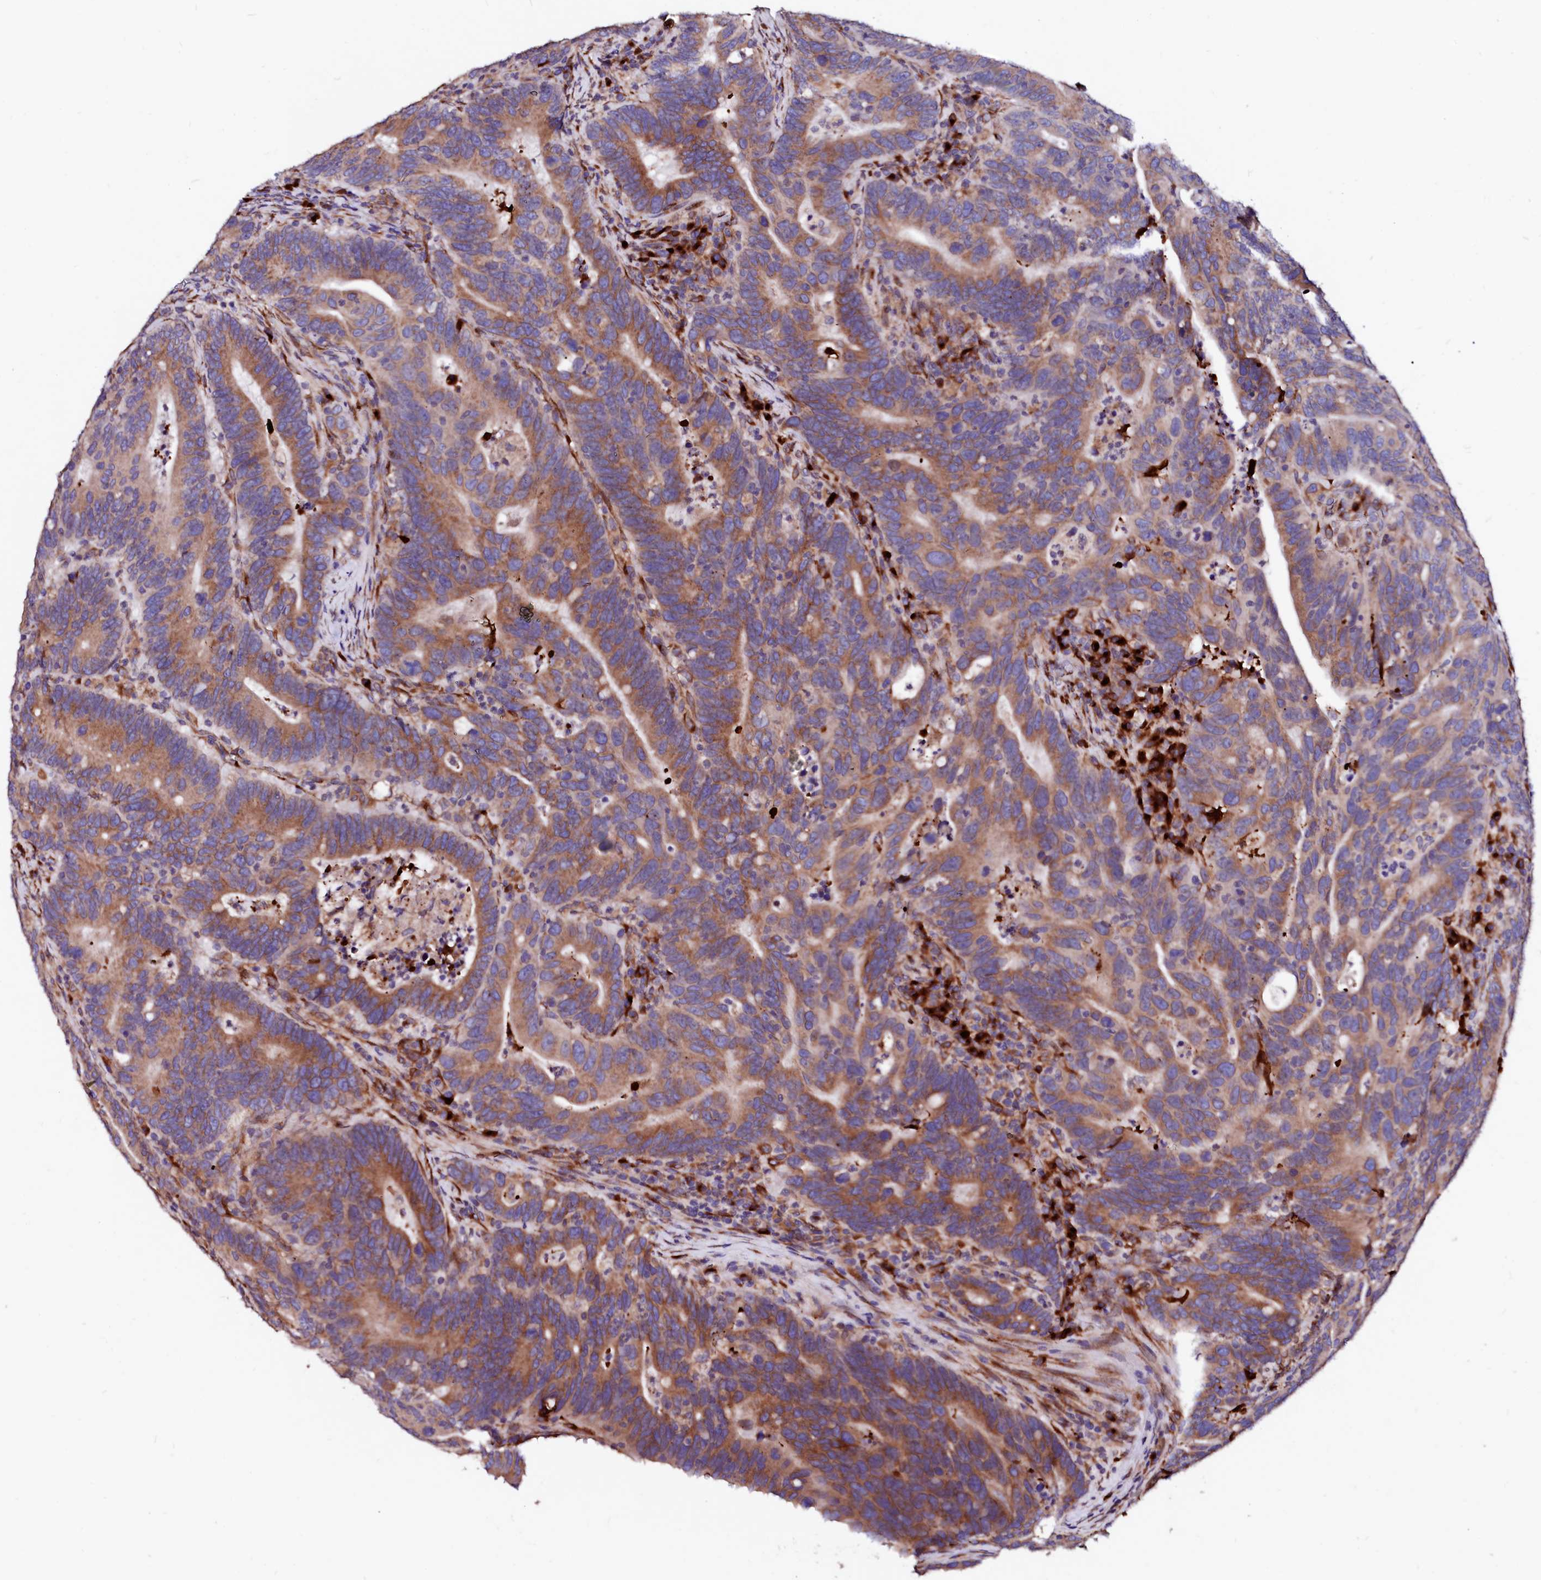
{"staining": {"intensity": "strong", "quantity": ">75%", "location": "cytoplasmic/membranous"}, "tissue": "colorectal cancer", "cell_type": "Tumor cells", "image_type": "cancer", "snomed": [{"axis": "morphology", "description": "Adenocarcinoma, NOS"}, {"axis": "topography", "description": "Colon"}], "caption": "IHC photomicrograph of neoplastic tissue: adenocarcinoma (colorectal) stained using immunohistochemistry exhibits high levels of strong protein expression localized specifically in the cytoplasmic/membranous of tumor cells, appearing as a cytoplasmic/membranous brown color.", "gene": "LMAN1", "patient": {"sex": "female", "age": 66}}